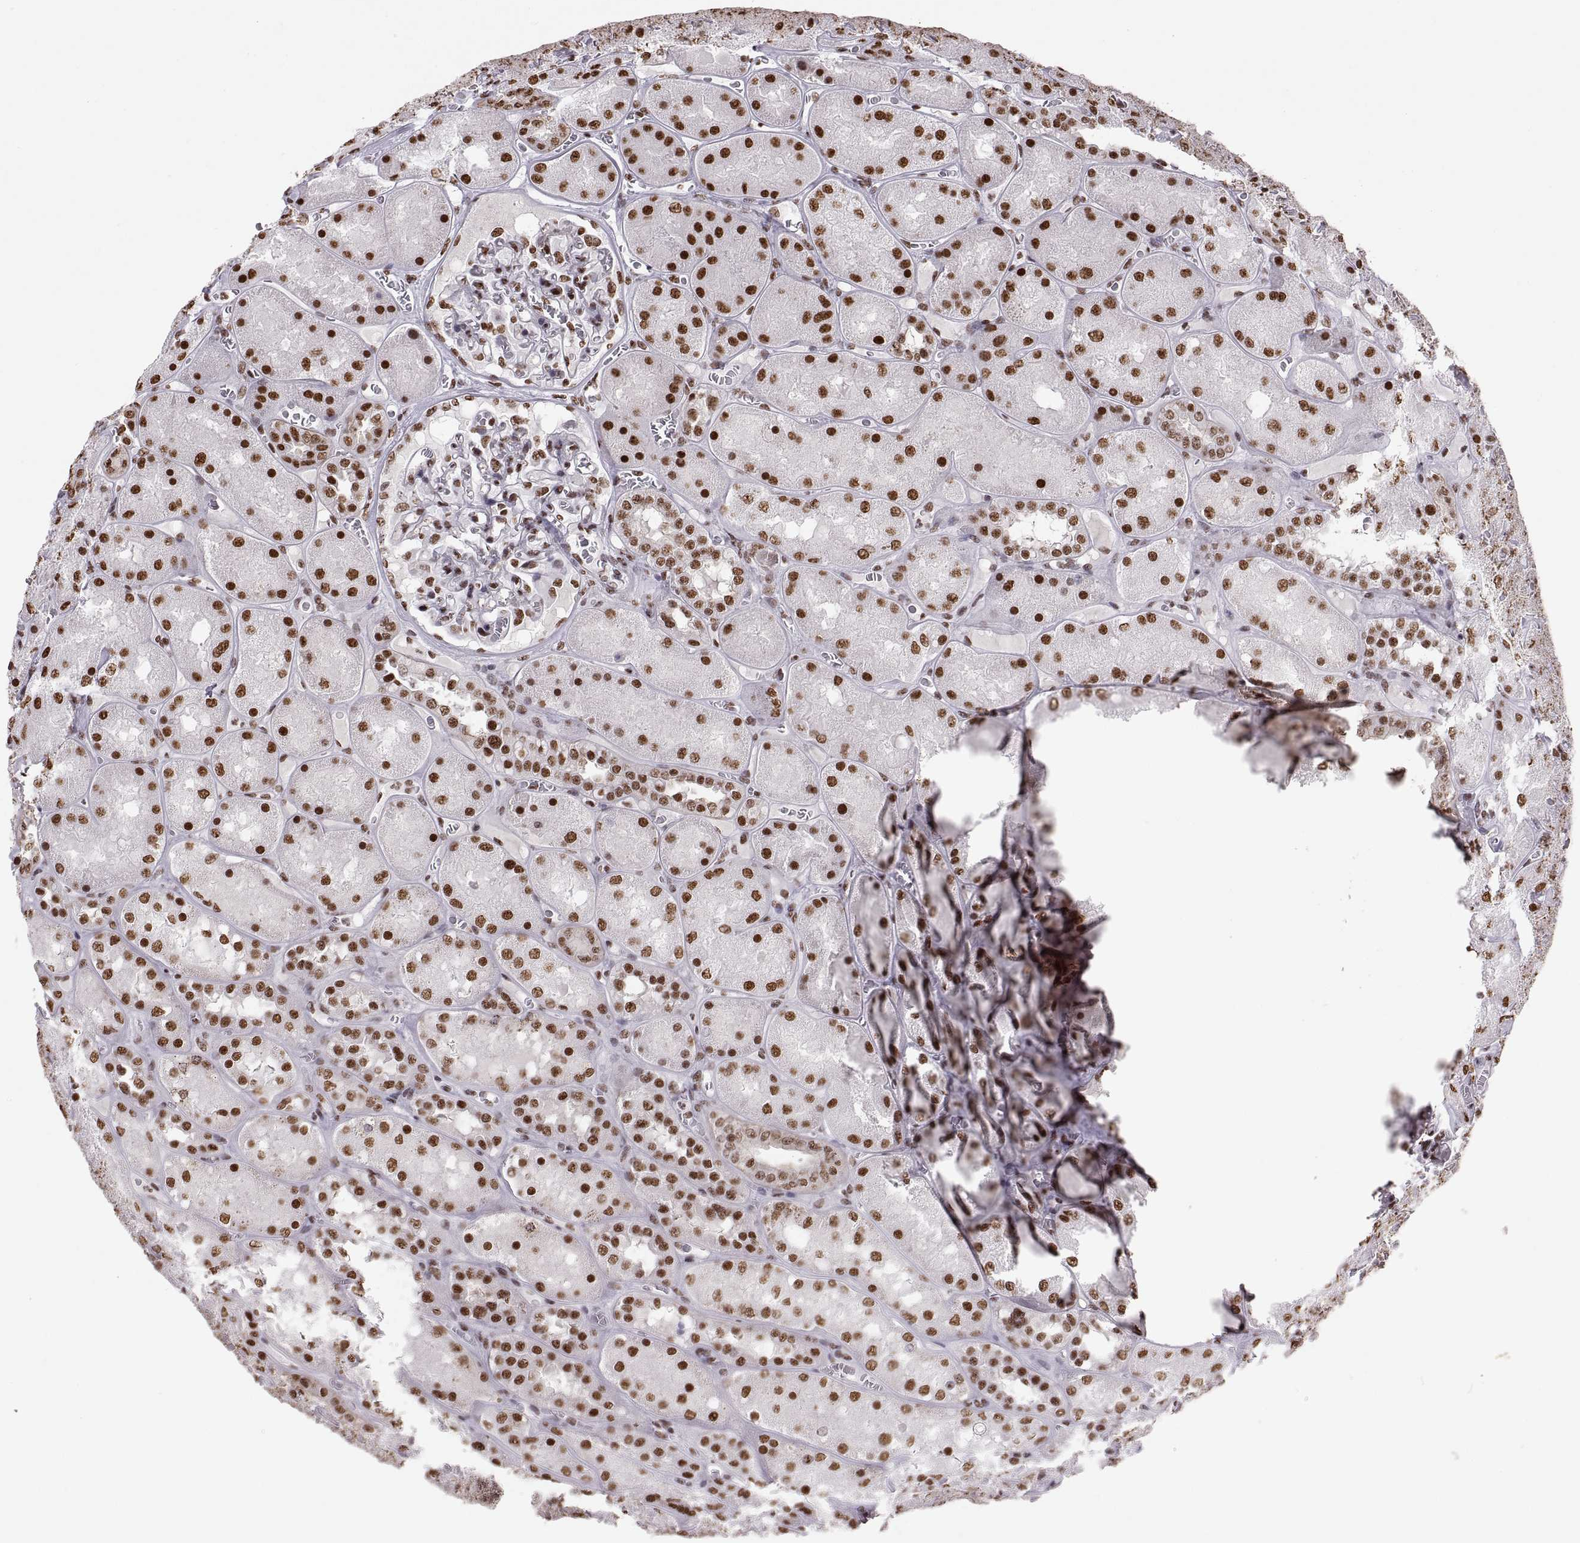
{"staining": {"intensity": "moderate", "quantity": "25%-75%", "location": "nuclear"}, "tissue": "kidney", "cell_type": "Cells in glomeruli", "image_type": "normal", "snomed": [{"axis": "morphology", "description": "Normal tissue, NOS"}, {"axis": "topography", "description": "Kidney"}], "caption": "IHC photomicrograph of unremarkable human kidney stained for a protein (brown), which demonstrates medium levels of moderate nuclear expression in about 25%-75% of cells in glomeruli.", "gene": "SNAI1", "patient": {"sex": "male", "age": 73}}